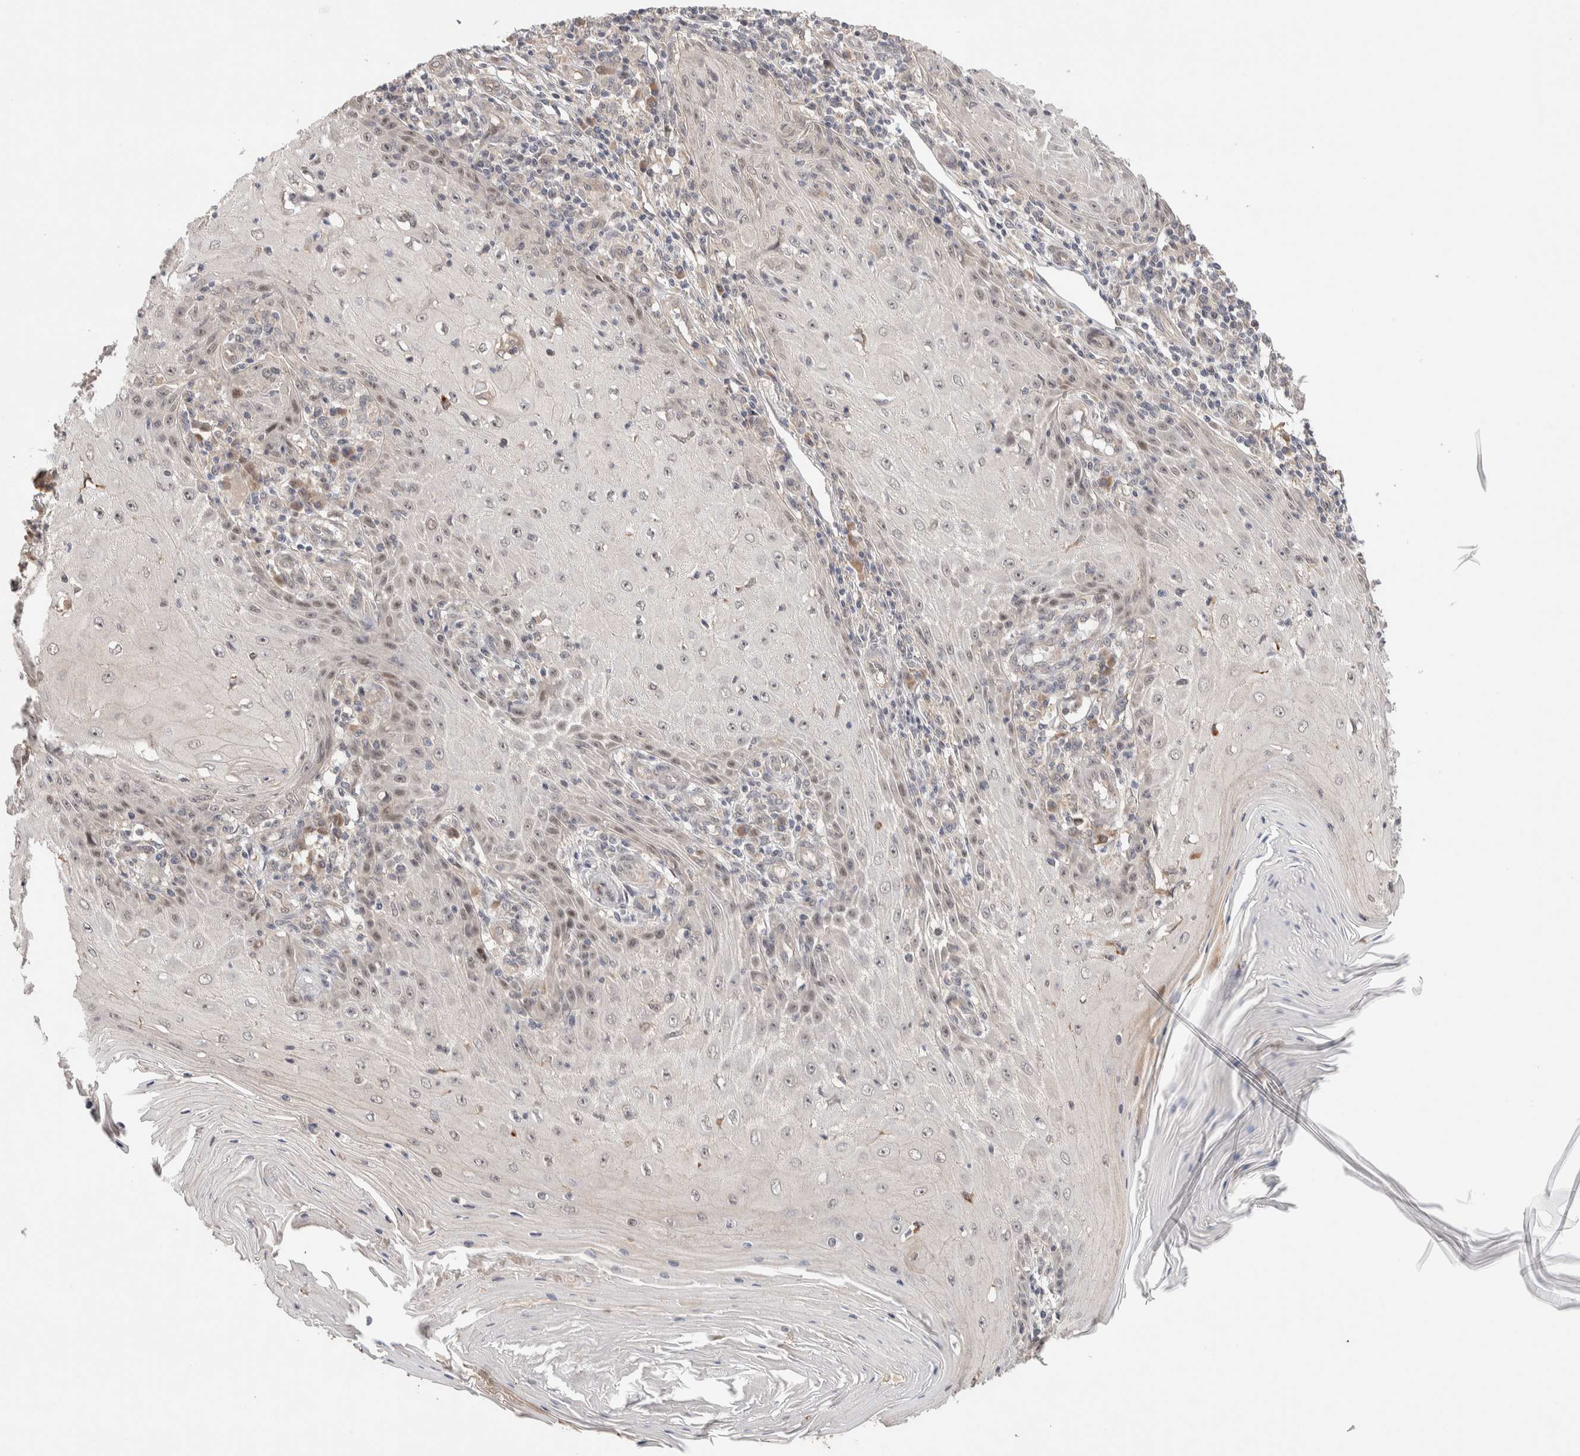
{"staining": {"intensity": "weak", "quantity": "<25%", "location": "nuclear"}, "tissue": "skin cancer", "cell_type": "Tumor cells", "image_type": "cancer", "snomed": [{"axis": "morphology", "description": "Squamous cell carcinoma, NOS"}, {"axis": "topography", "description": "Skin"}], "caption": "This is a photomicrograph of IHC staining of skin cancer (squamous cell carcinoma), which shows no expression in tumor cells.", "gene": "PRDM15", "patient": {"sex": "female", "age": 73}}